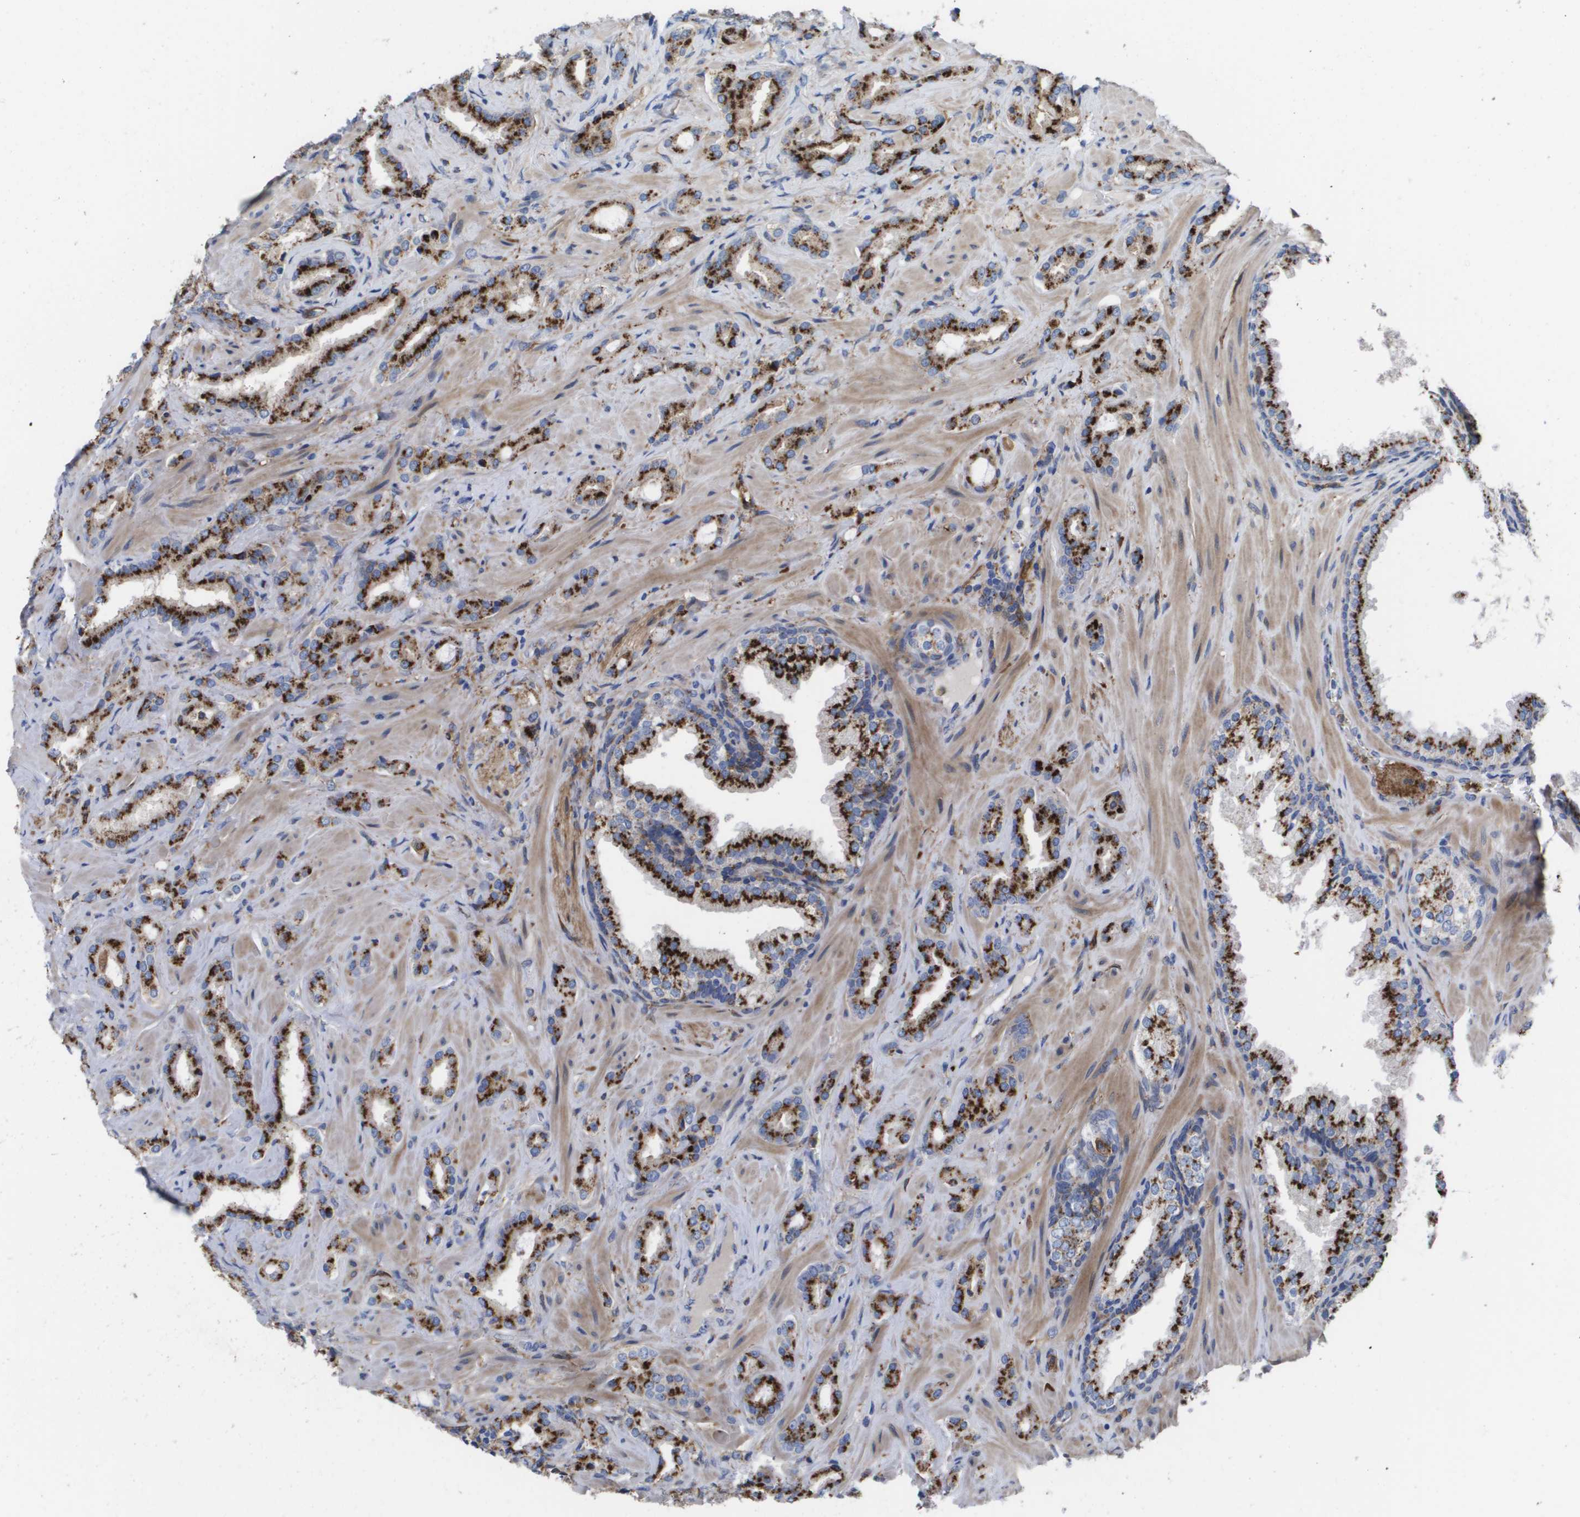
{"staining": {"intensity": "strong", "quantity": ">75%", "location": "cytoplasmic/membranous"}, "tissue": "prostate cancer", "cell_type": "Tumor cells", "image_type": "cancer", "snomed": [{"axis": "morphology", "description": "Adenocarcinoma, High grade"}, {"axis": "topography", "description": "Prostate"}], "caption": "IHC histopathology image of human prostate high-grade adenocarcinoma stained for a protein (brown), which demonstrates high levels of strong cytoplasmic/membranous expression in about >75% of tumor cells.", "gene": "SLC37A2", "patient": {"sex": "male", "age": 64}}